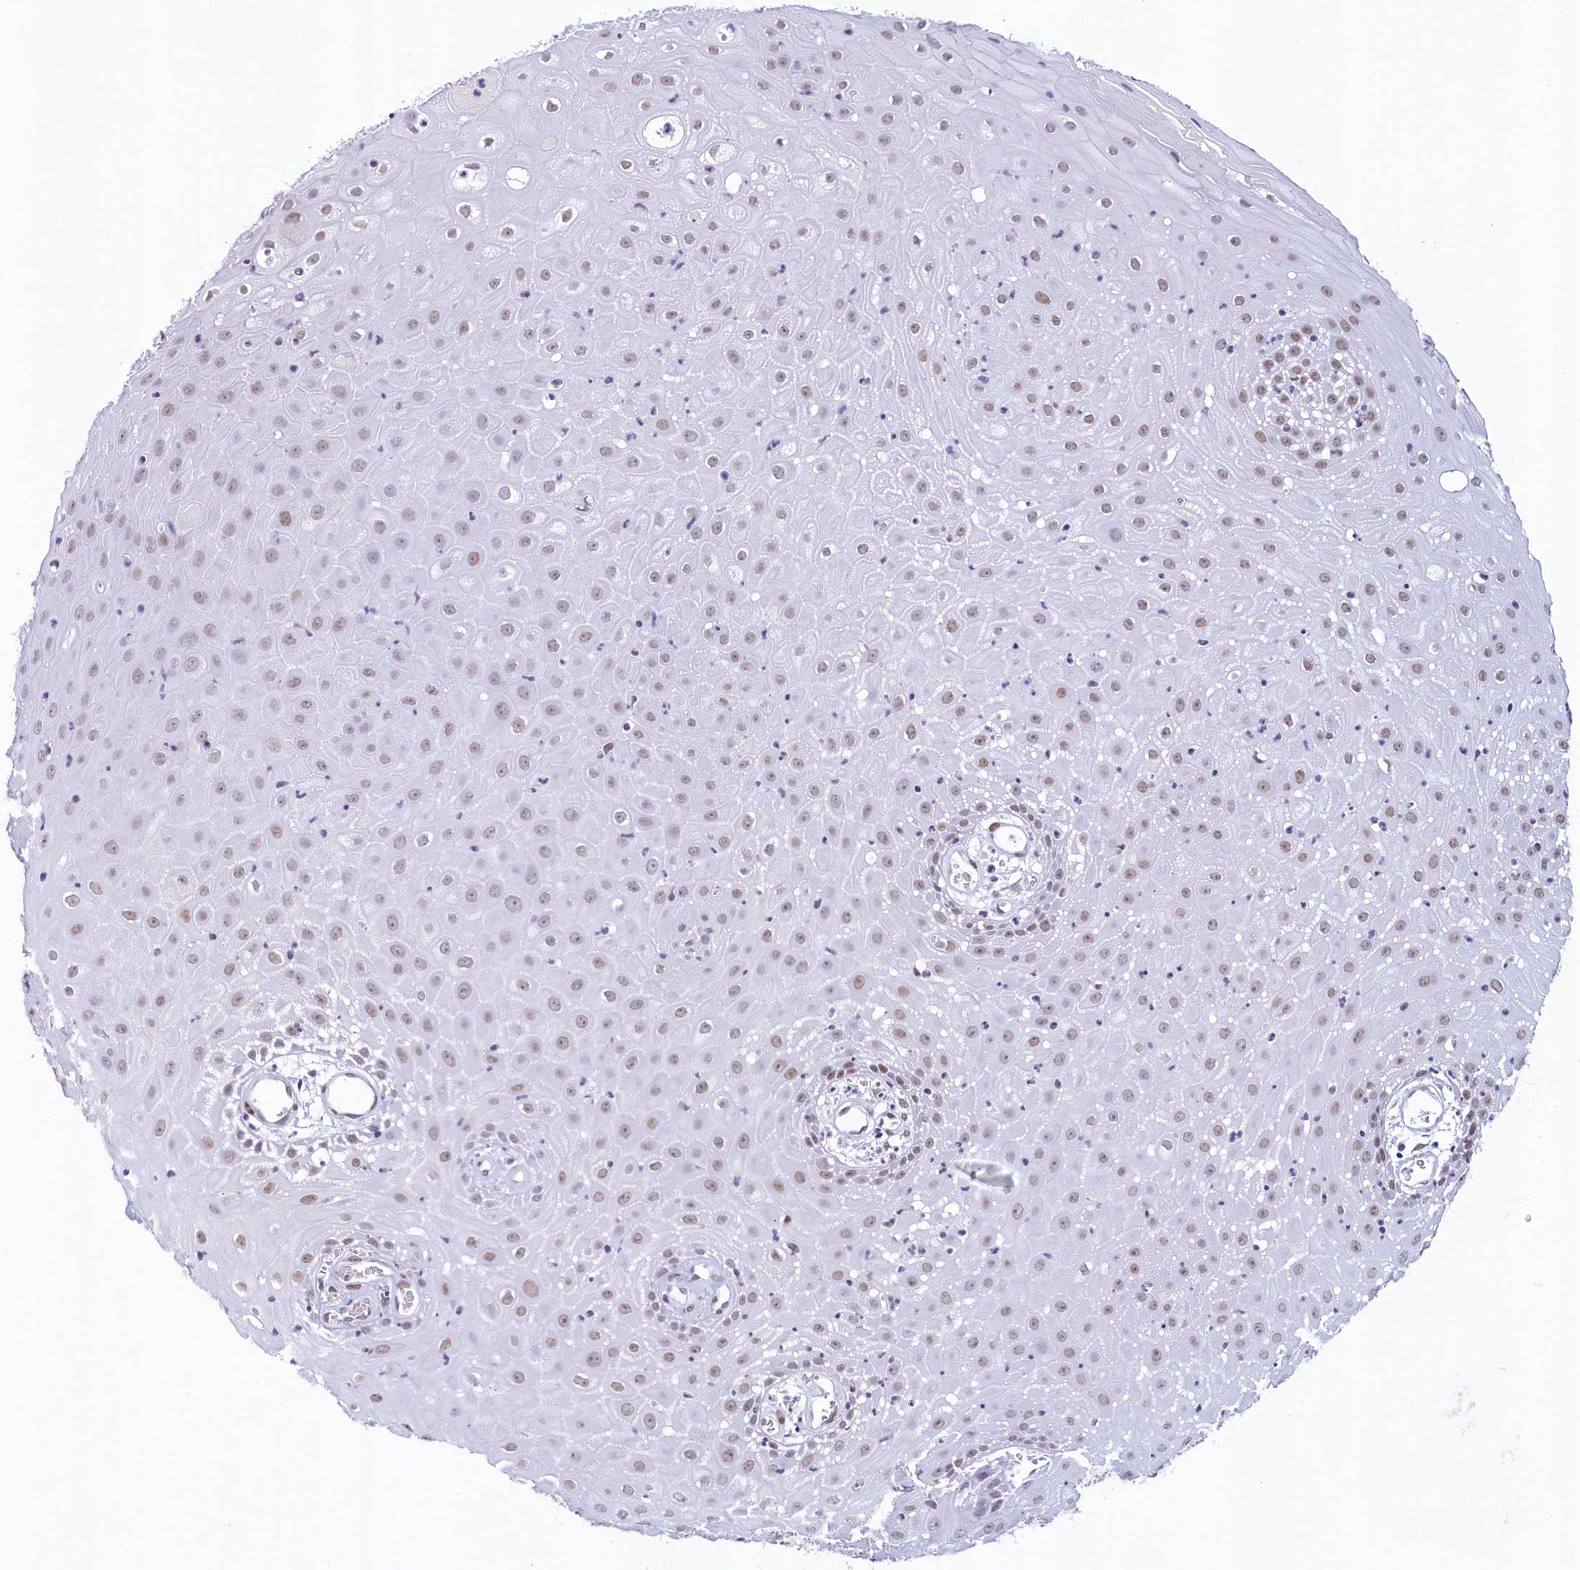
{"staining": {"intensity": "weak", "quantity": ">75%", "location": "nuclear"}, "tissue": "oral mucosa", "cell_type": "Squamous epithelial cells", "image_type": "normal", "snomed": [{"axis": "morphology", "description": "Normal tissue, NOS"}, {"axis": "topography", "description": "Skeletal muscle"}, {"axis": "topography", "description": "Oral tissue"}, {"axis": "topography", "description": "Salivary gland"}, {"axis": "topography", "description": "Peripheral nerve tissue"}], "caption": "Benign oral mucosa demonstrates weak nuclear expression in about >75% of squamous epithelial cells, visualized by immunohistochemistry.", "gene": "SUGP2", "patient": {"sex": "male", "age": 54}}